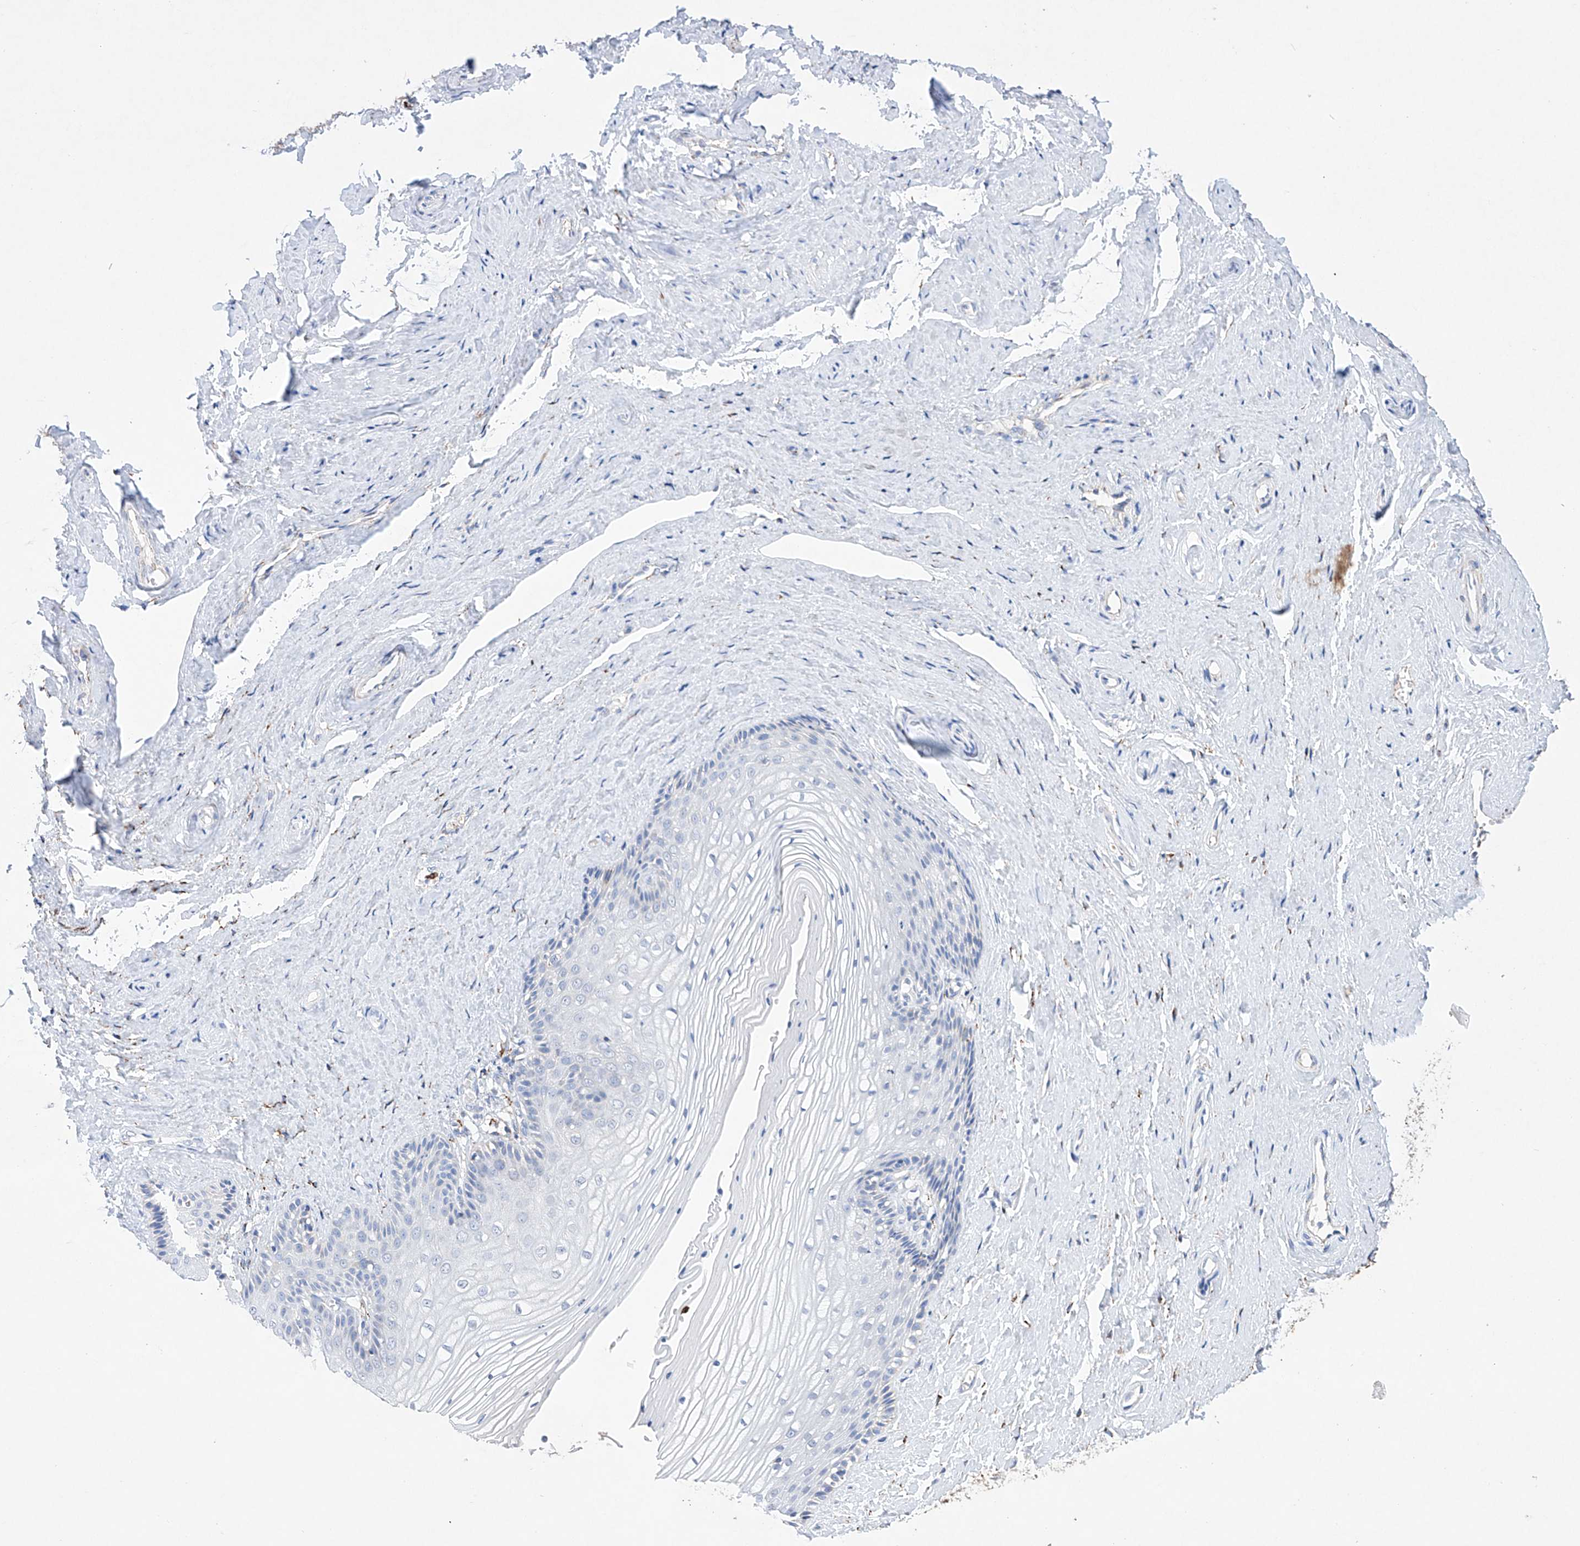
{"staining": {"intensity": "moderate", "quantity": "<25%", "location": "cytoplasmic/membranous"}, "tissue": "vagina", "cell_type": "Squamous epithelial cells", "image_type": "normal", "snomed": [{"axis": "morphology", "description": "Normal tissue, NOS"}, {"axis": "topography", "description": "Vagina"}, {"axis": "topography", "description": "Cervix"}], "caption": "Immunohistochemistry (IHC) staining of benign vagina, which reveals low levels of moderate cytoplasmic/membranous expression in approximately <25% of squamous epithelial cells indicating moderate cytoplasmic/membranous protein positivity. The staining was performed using DAB (brown) for protein detection and nuclei were counterstained in hematoxylin (blue).", "gene": "NRROS", "patient": {"sex": "female", "age": 40}}